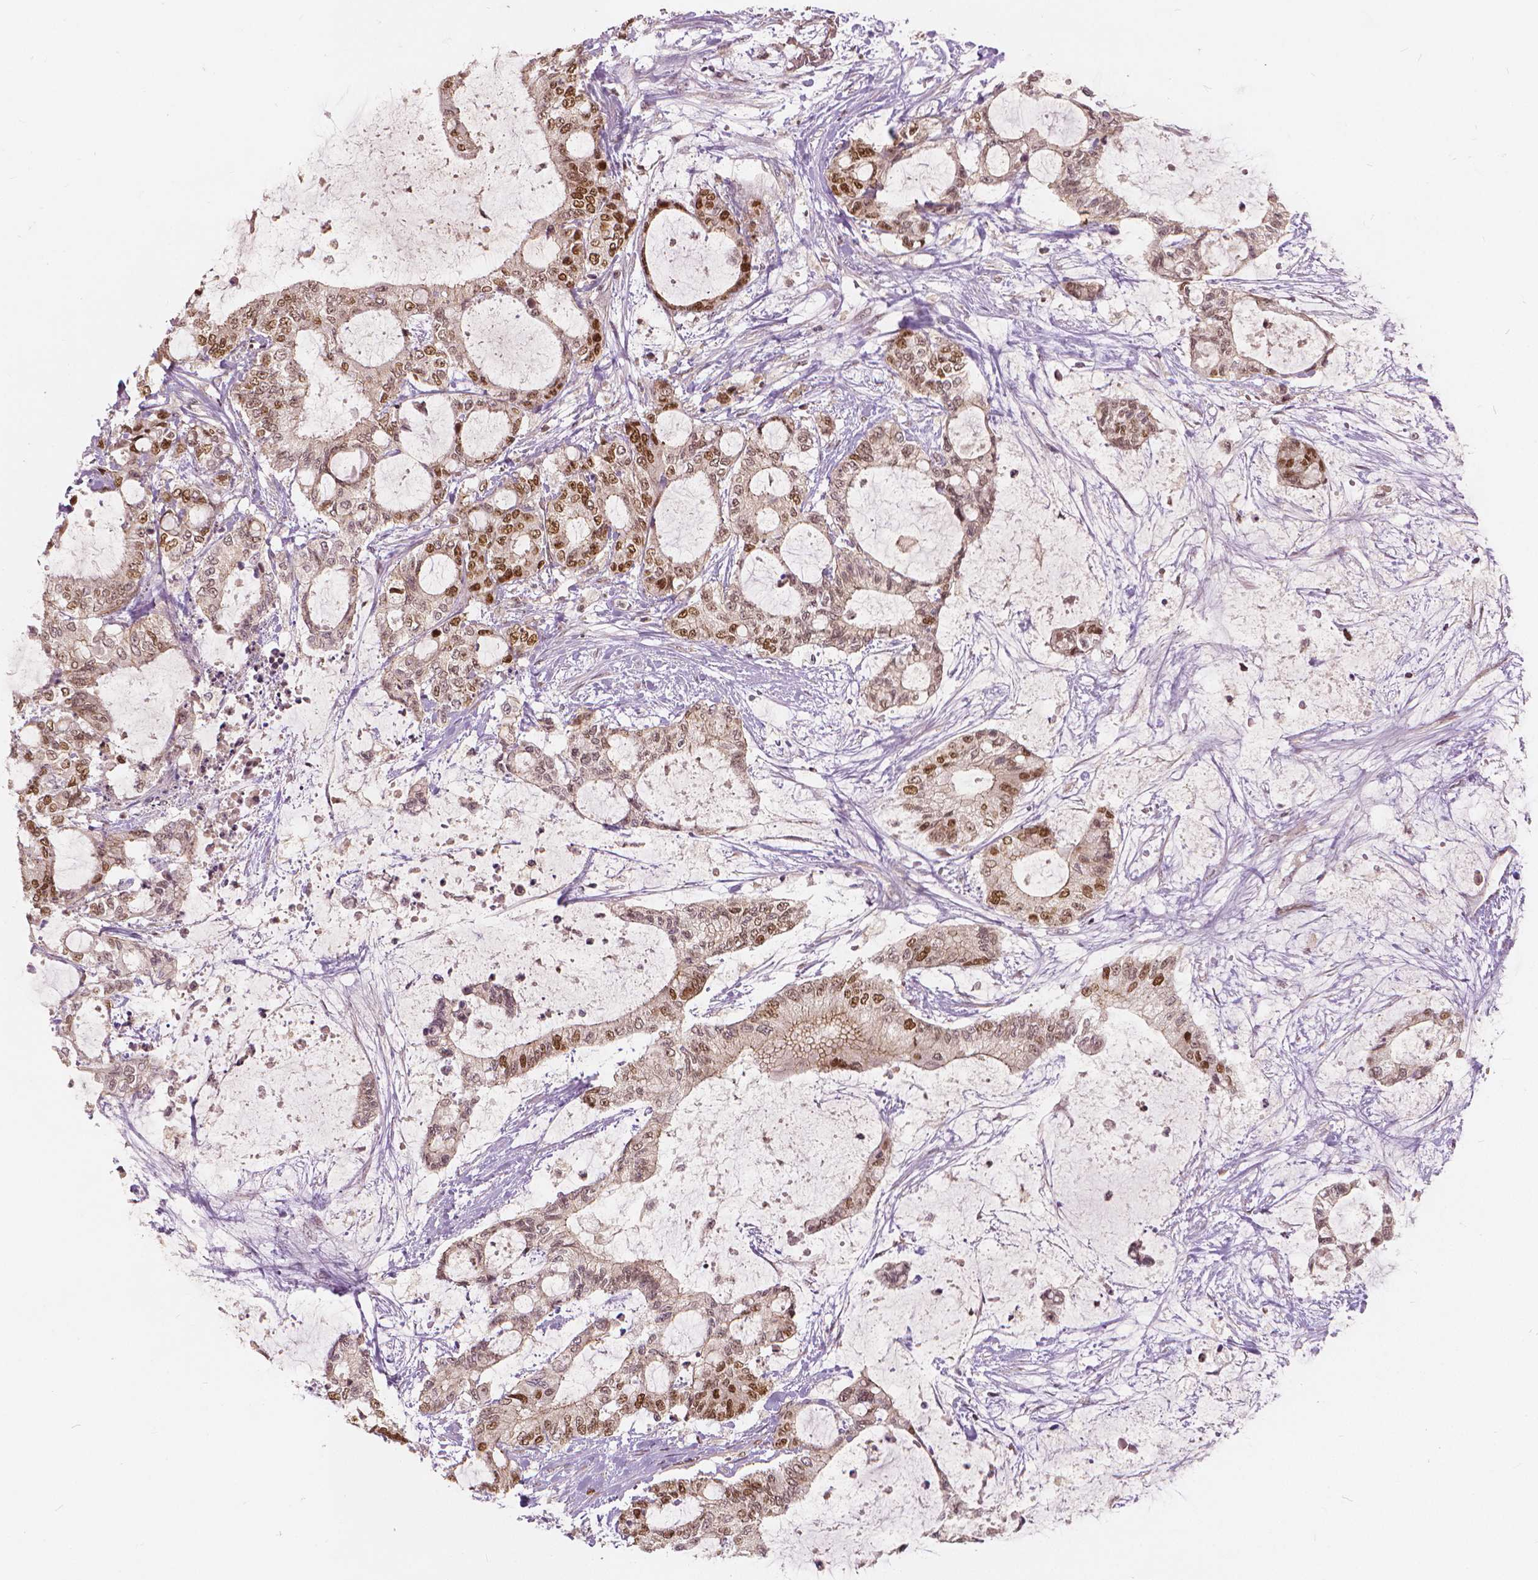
{"staining": {"intensity": "moderate", "quantity": ">75%", "location": "nuclear"}, "tissue": "liver cancer", "cell_type": "Tumor cells", "image_type": "cancer", "snomed": [{"axis": "morphology", "description": "Normal tissue, NOS"}, {"axis": "morphology", "description": "Cholangiocarcinoma"}, {"axis": "topography", "description": "Liver"}, {"axis": "topography", "description": "Peripheral nerve tissue"}], "caption": "IHC (DAB (3,3'-diaminobenzidine)) staining of cholangiocarcinoma (liver) displays moderate nuclear protein positivity in approximately >75% of tumor cells. The protein of interest is shown in brown color, while the nuclei are stained blue.", "gene": "NSD2", "patient": {"sex": "female", "age": 73}}